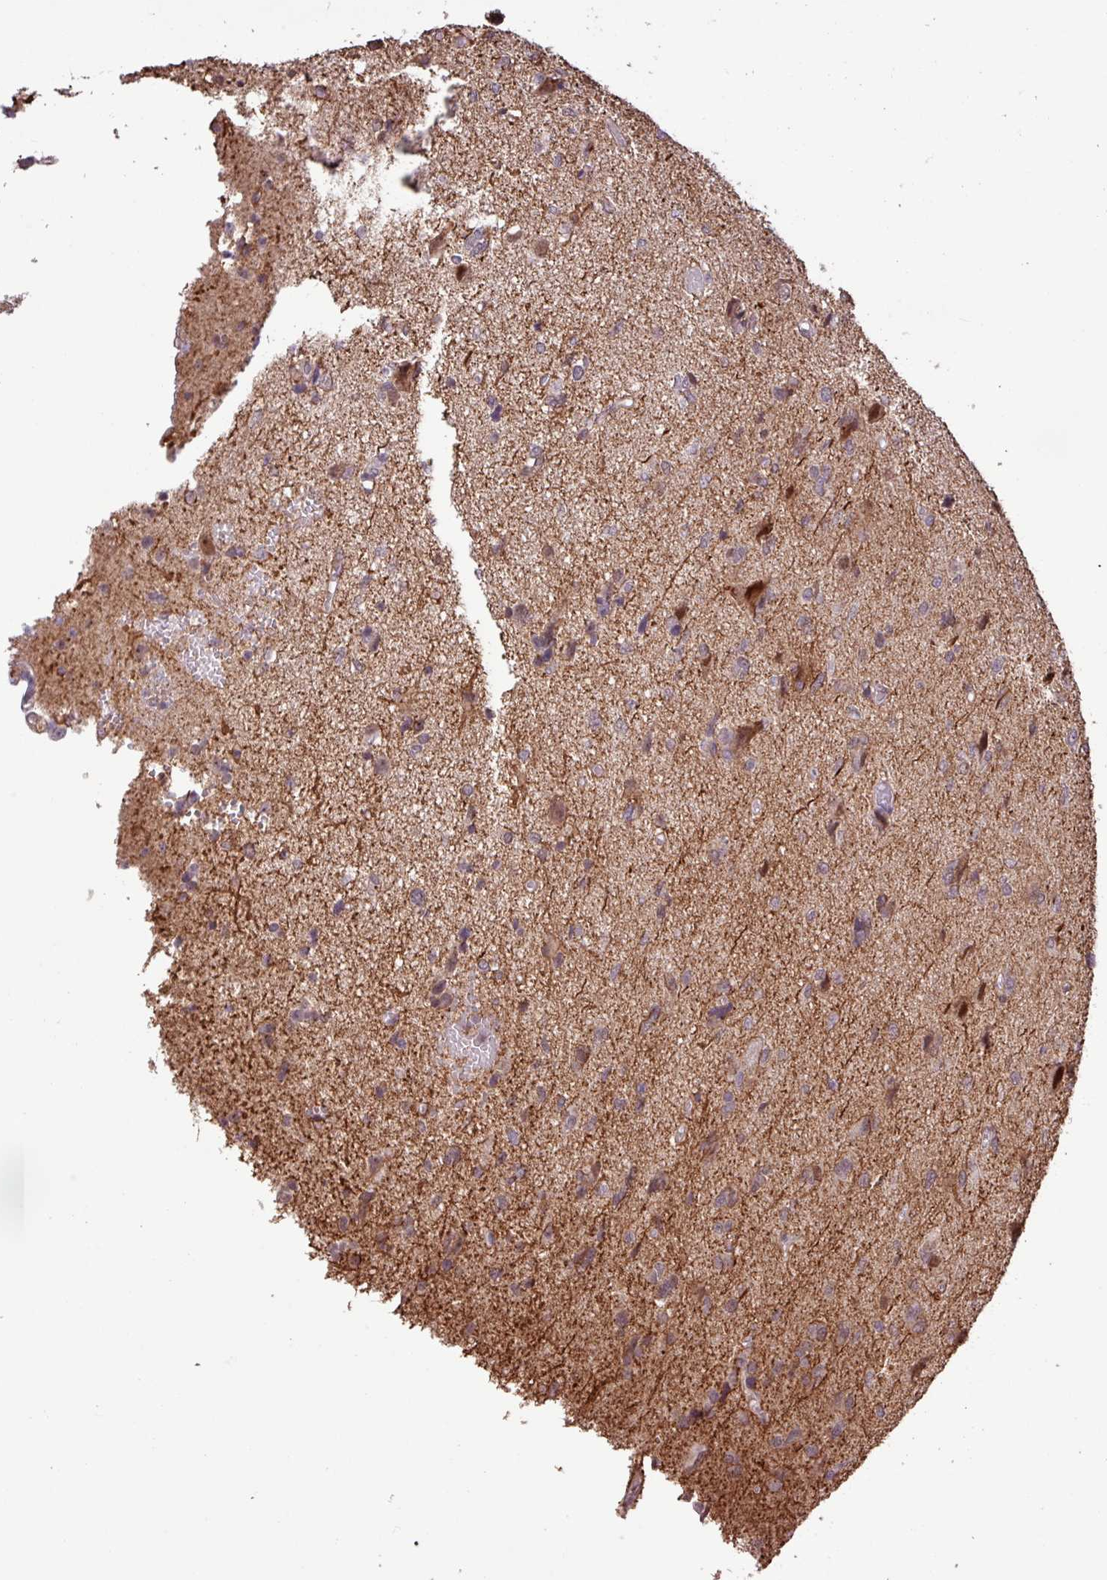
{"staining": {"intensity": "weak", "quantity": "<25%", "location": "nuclear"}, "tissue": "glioma", "cell_type": "Tumor cells", "image_type": "cancer", "snomed": [{"axis": "morphology", "description": "Glioma, malignant, High grade"}, {"axis": "topography", "description": "Brain"}], "caption": "This is an IHC histopathology image of glioma. There is no expression in tumor cells.", "gene": "GON7", "patient": {"sex": "female", "age": 59}}